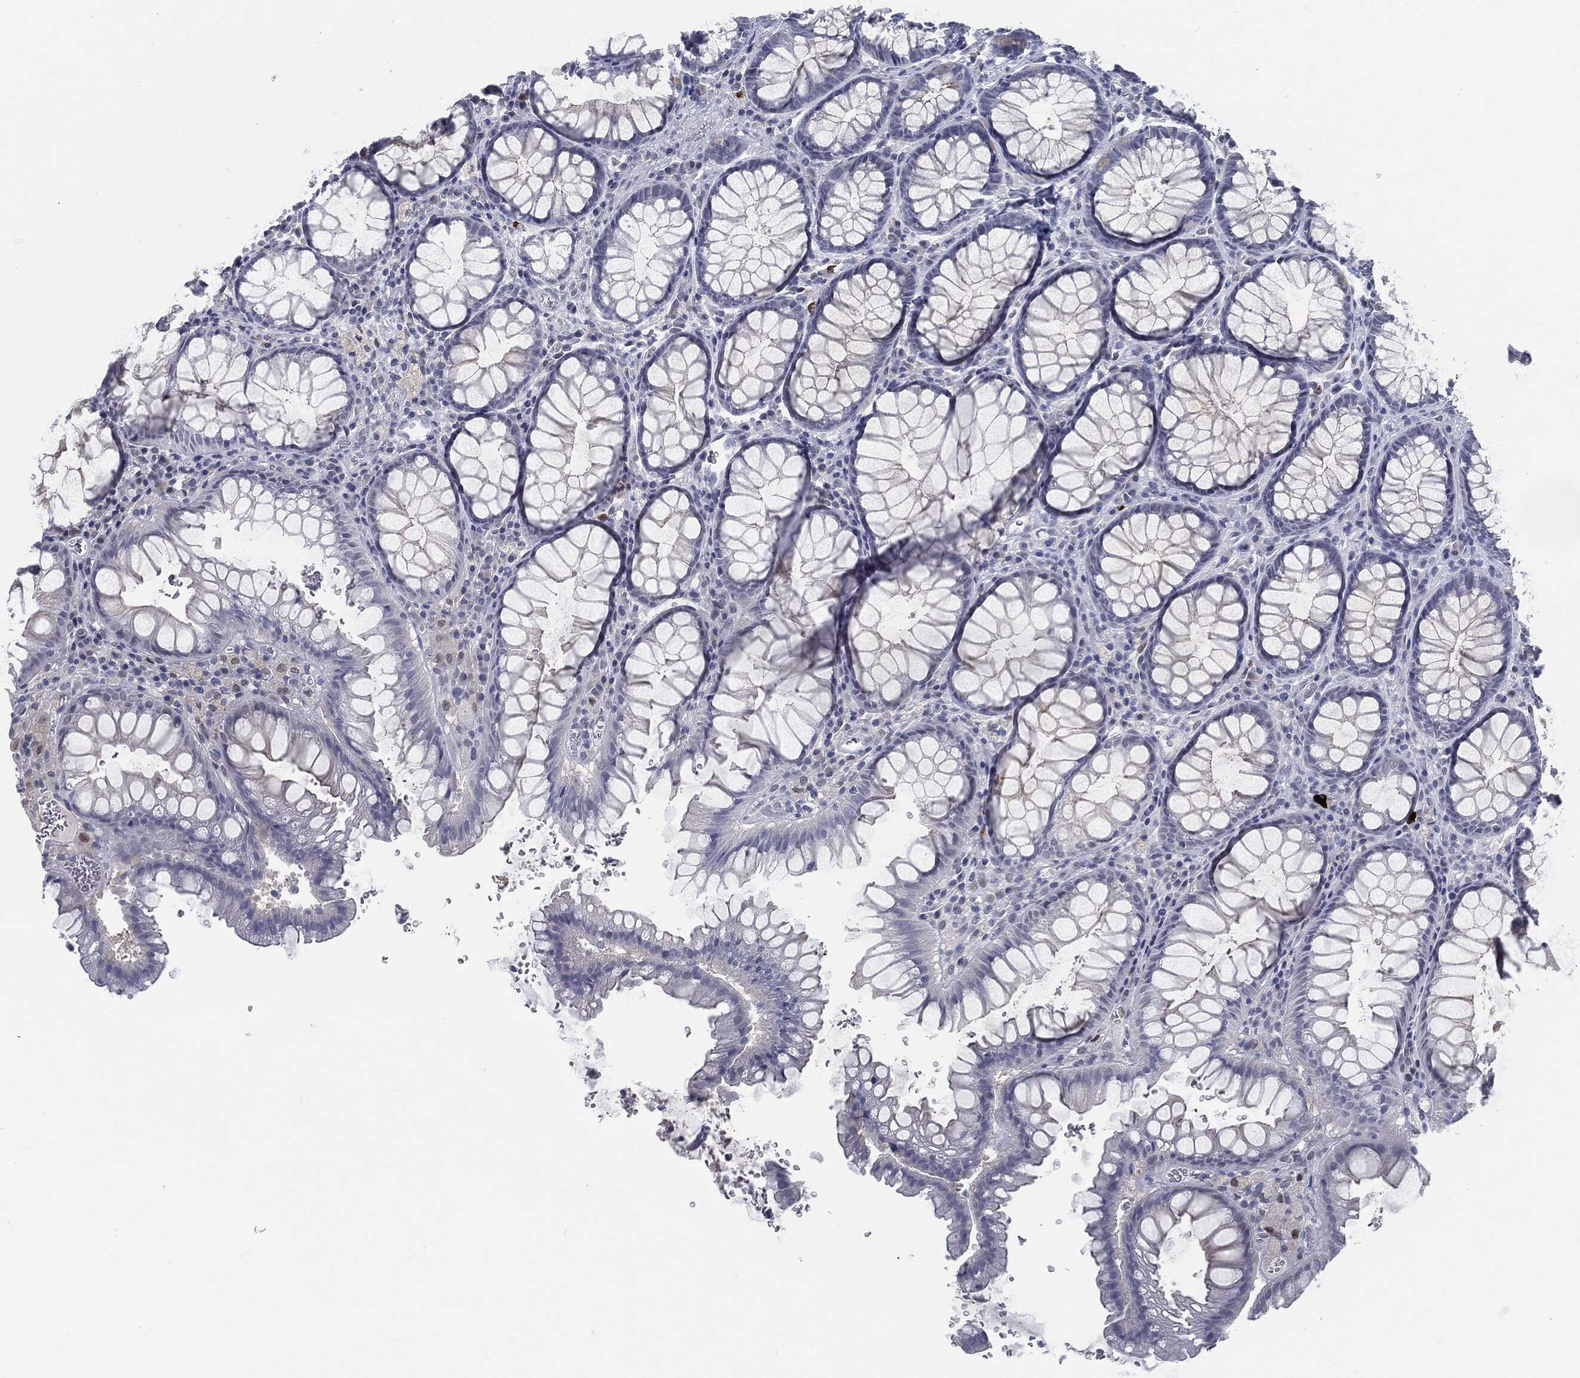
{"staining": {"intensity": "negative", "quantity": "none", "location": "none"}, "tissue": "rectum", "cell_type": "Glandular cells", "image_type": "normal", "snomed": [{"axis": "morphology", "description": "Normal tissue, NOS"}, {"axis": "topography", "description": "Rectum"}], "caption": "Rectum stained for a protein using IHC shows no positivity glandular cells.", "gene": "PROM1", "patient": {"sex": "female", "age": 68}}